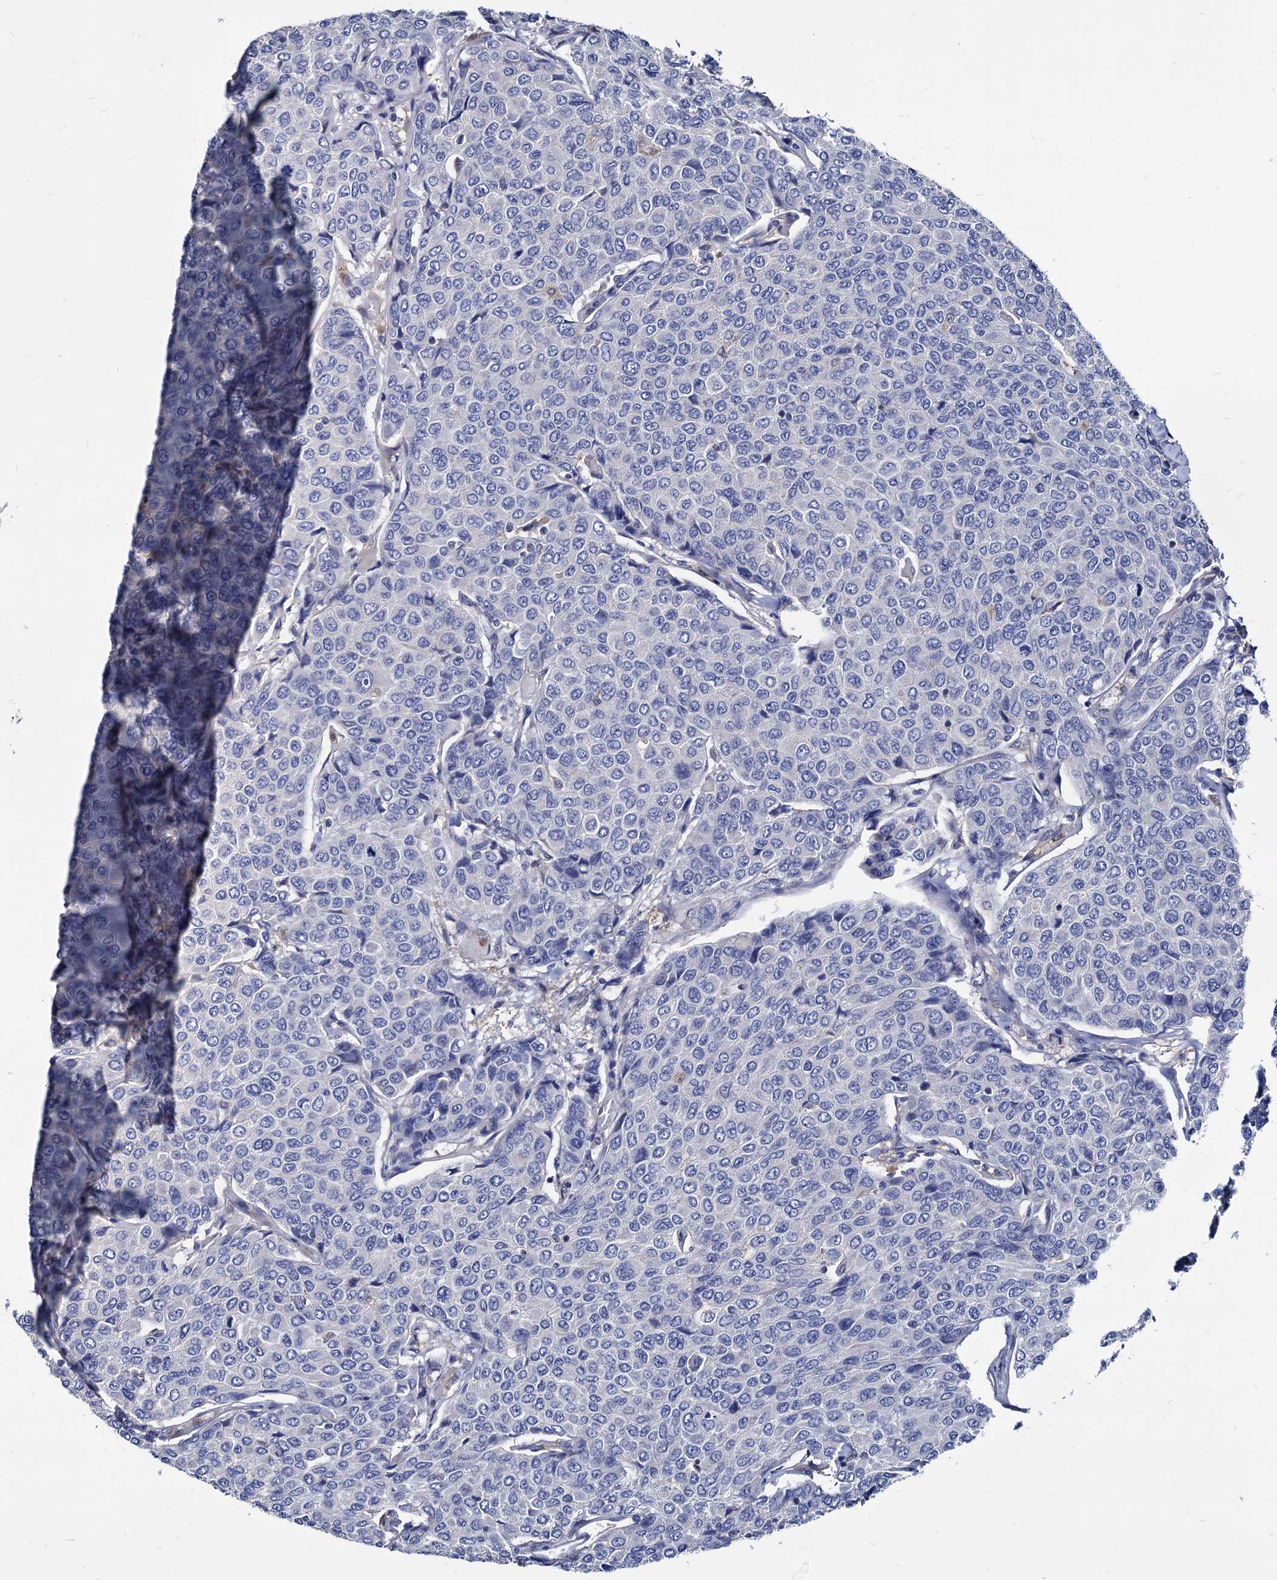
{"staining": {"intensity": "negative", "quantity": "none", "location": "none"}, "tissue": "breast cancer", "cell_type": "Tumor cells", "image_type": "cancer", "snomed": [{"axis": "morphology", "description": "Duct carcinoma"}, {"axis": "topography", "description": "Breast"}], "caption": "High magnification brightfield microscopy of invasive ductal carcinoma (breast) stained with DAB (brown) and counterstained with hematoxylin (blue): tumor cells show no significant positivity. (DAB immunohistochemistry (IHC), high magnification).", "gene": "CPPED1", "patient": {"sex": "female", "age": 55}}